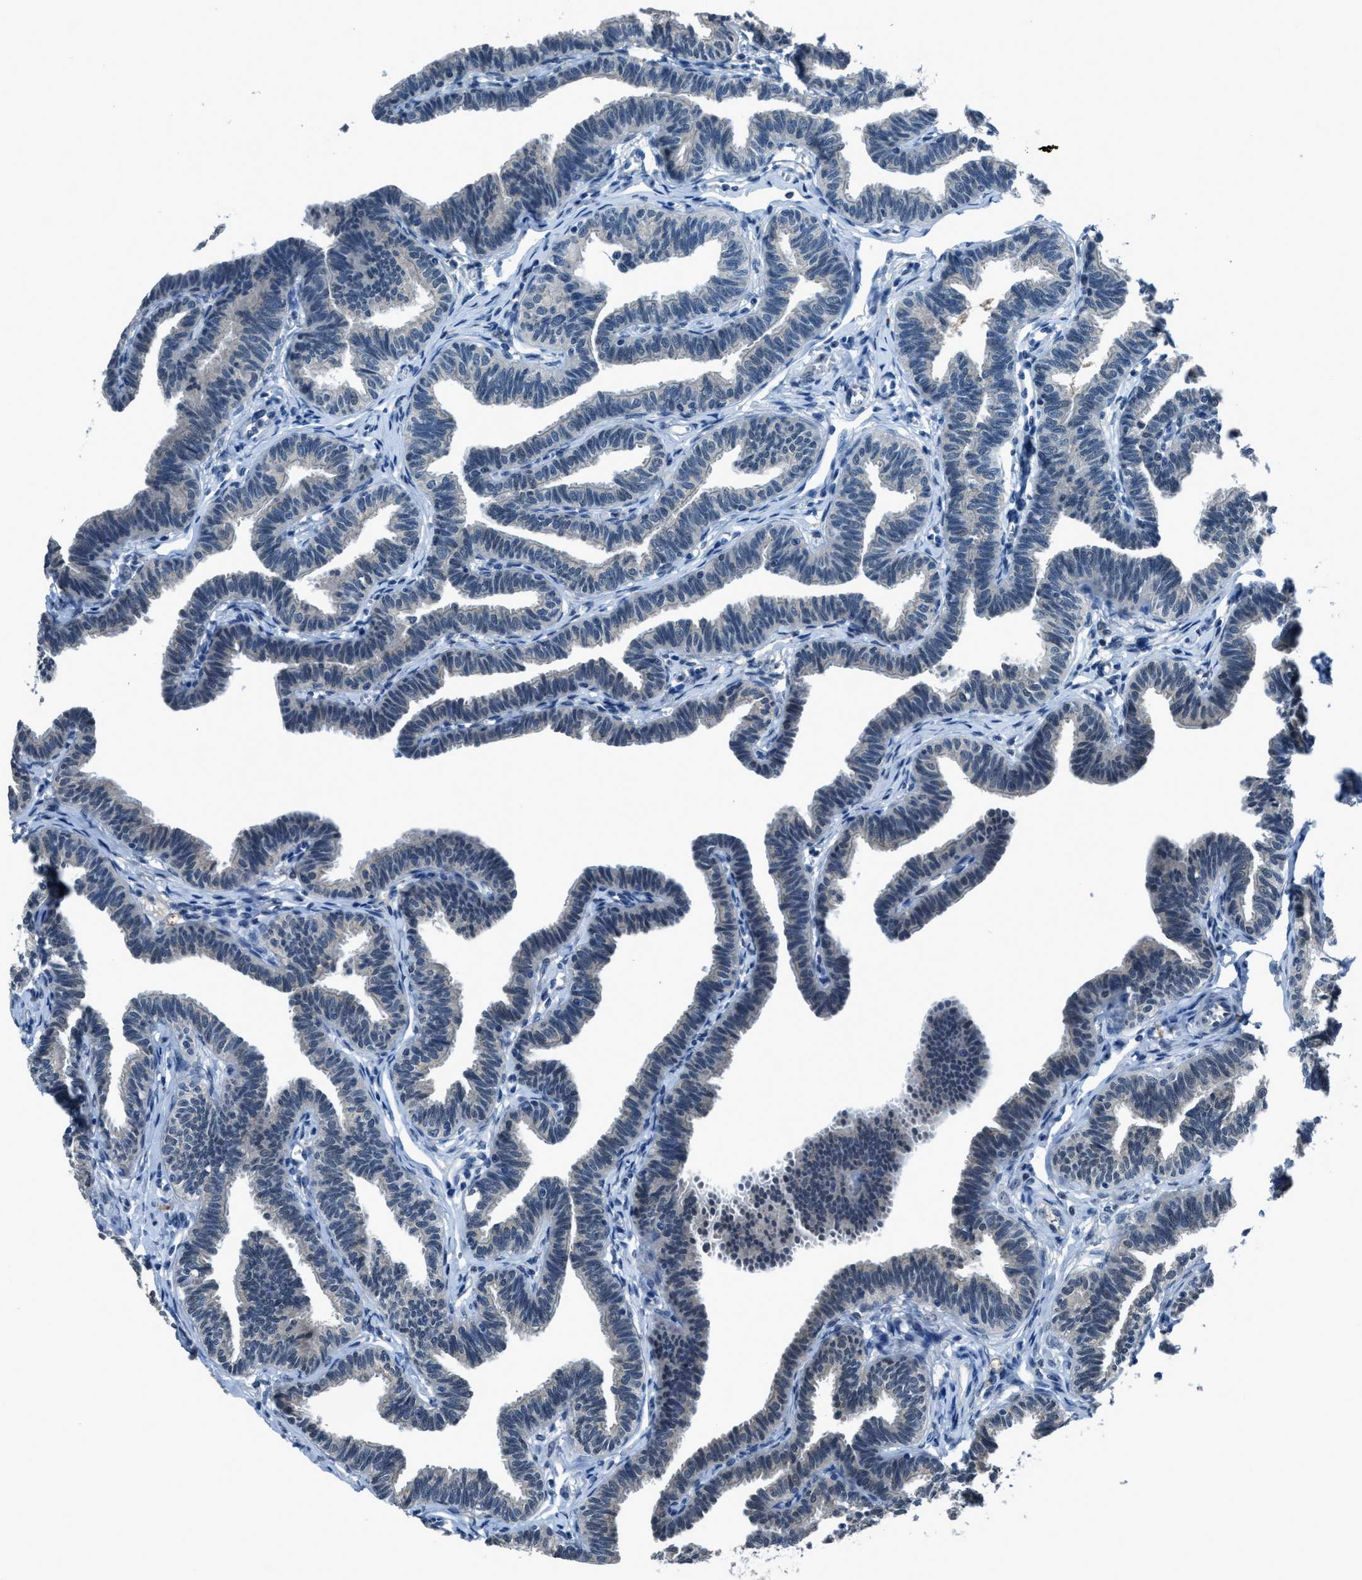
{"staining": {"intensity": "weak", "quantity": "<25%", "location": "nuclear"}, "tissue": "fallopian tube", "cell_type": "Glandular cells", "image_type": "normal", "snomed": [{"axis": "morphology", "description": "Normal tissue, NOS"}, {"axis": "topography", "description": "Fallopian tube"}, {"axis": "topography", "description": "Ovary"}], "caption": "This is an immunohistochemistry photomicrograph of benign fallopian tube. There is no staining in glandular cells.", "gene": "DUSP19", "patient": {"sex": "female", "age": 23}}